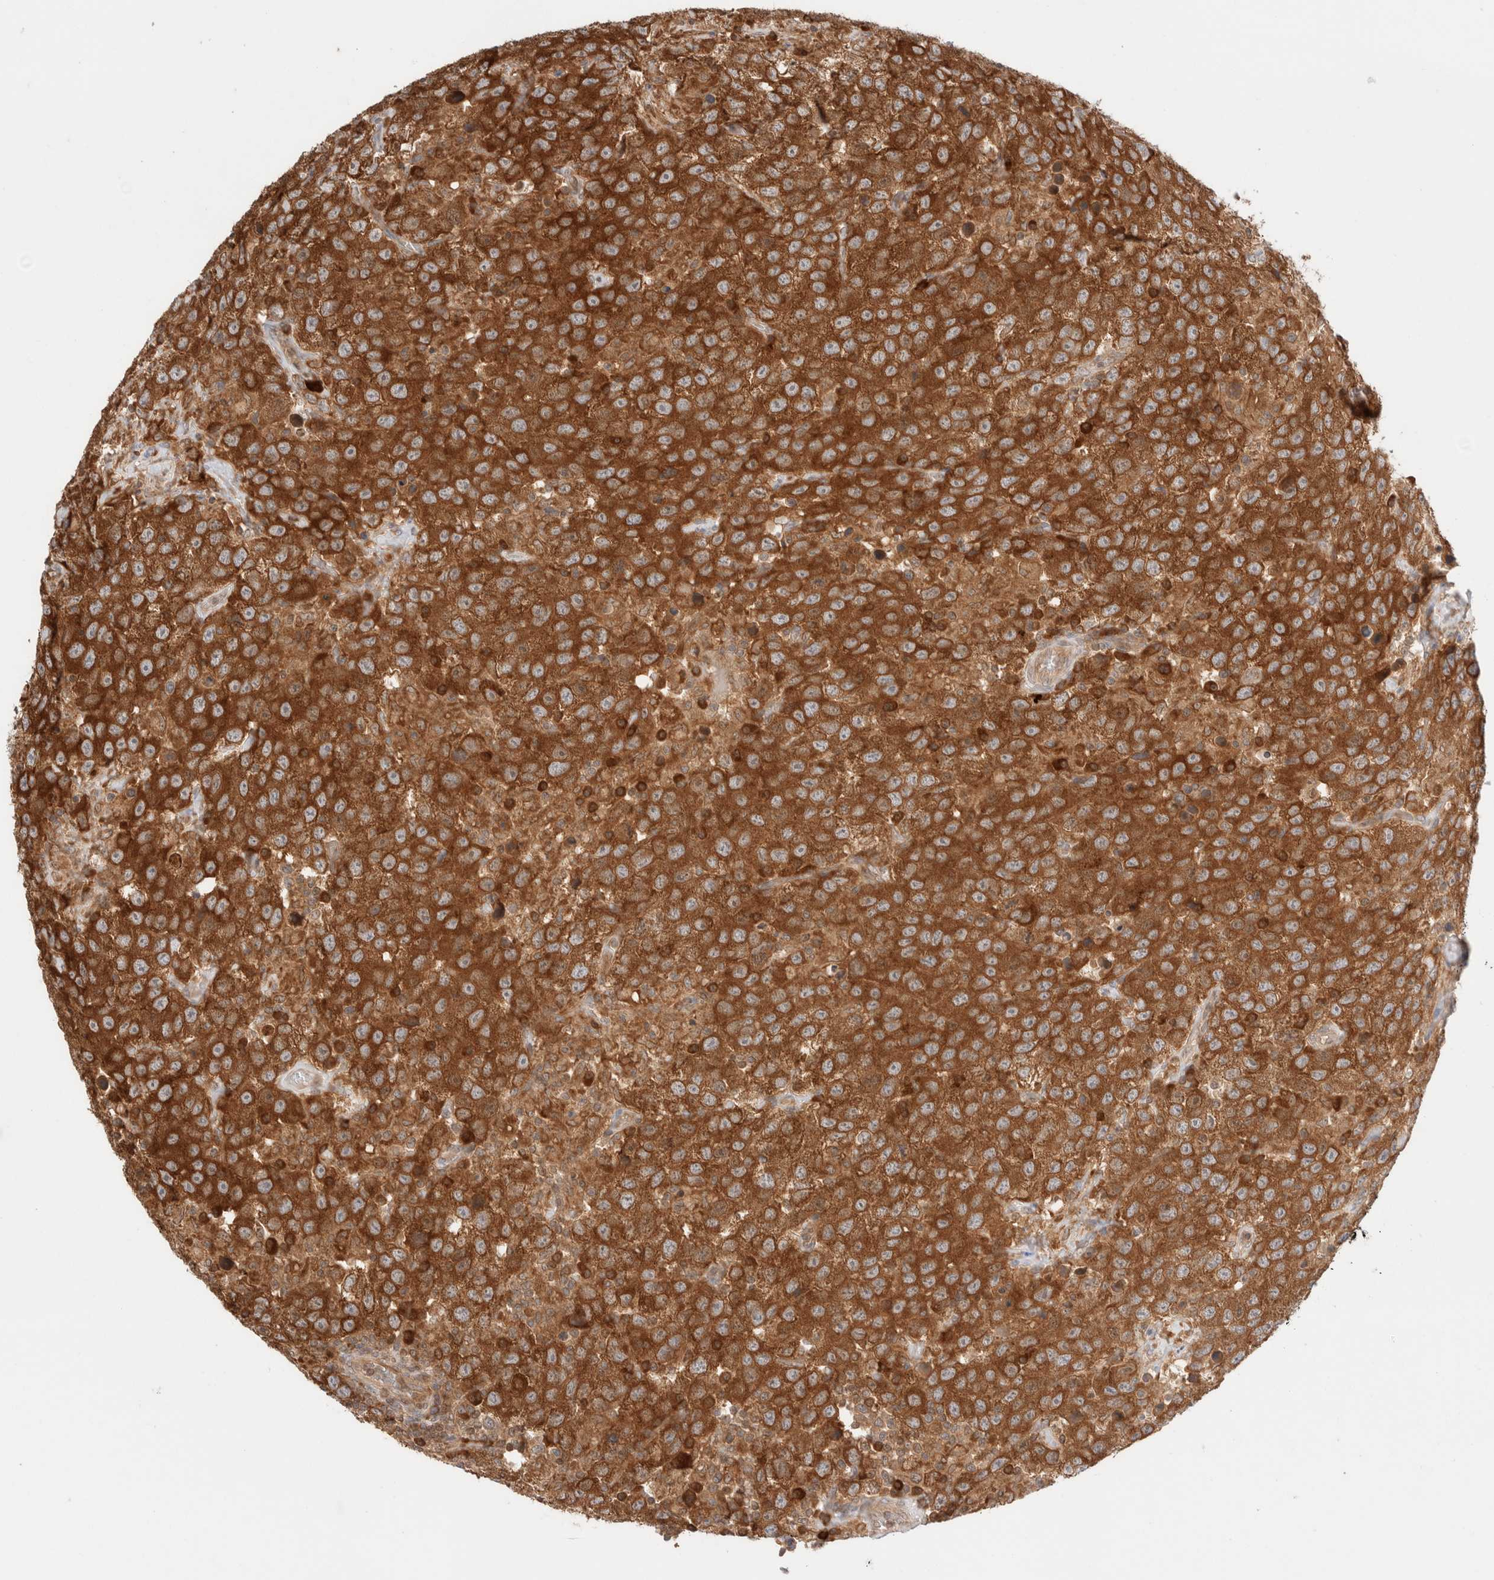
{"staining": {"intensity": "strong", "quantity": ">75%", "location": "cytoplasmic/membranous"}, "tissue": "testis cancer", "cell_type": "Tumor cells", "image_type": "cancer", "snomed": [{"axis": "morphology", "description": "Seminoma, NOS"}, {"axis": "topography", "description": "Testis"}], "caption": "Immunohistochemical staining of seminoma (testis) displays high levels of strong cytoplasmic/membranous staining in about >75% of tumor cells.", "gene": "XKR4", "patient": {"sex": "male", "age": 41}}